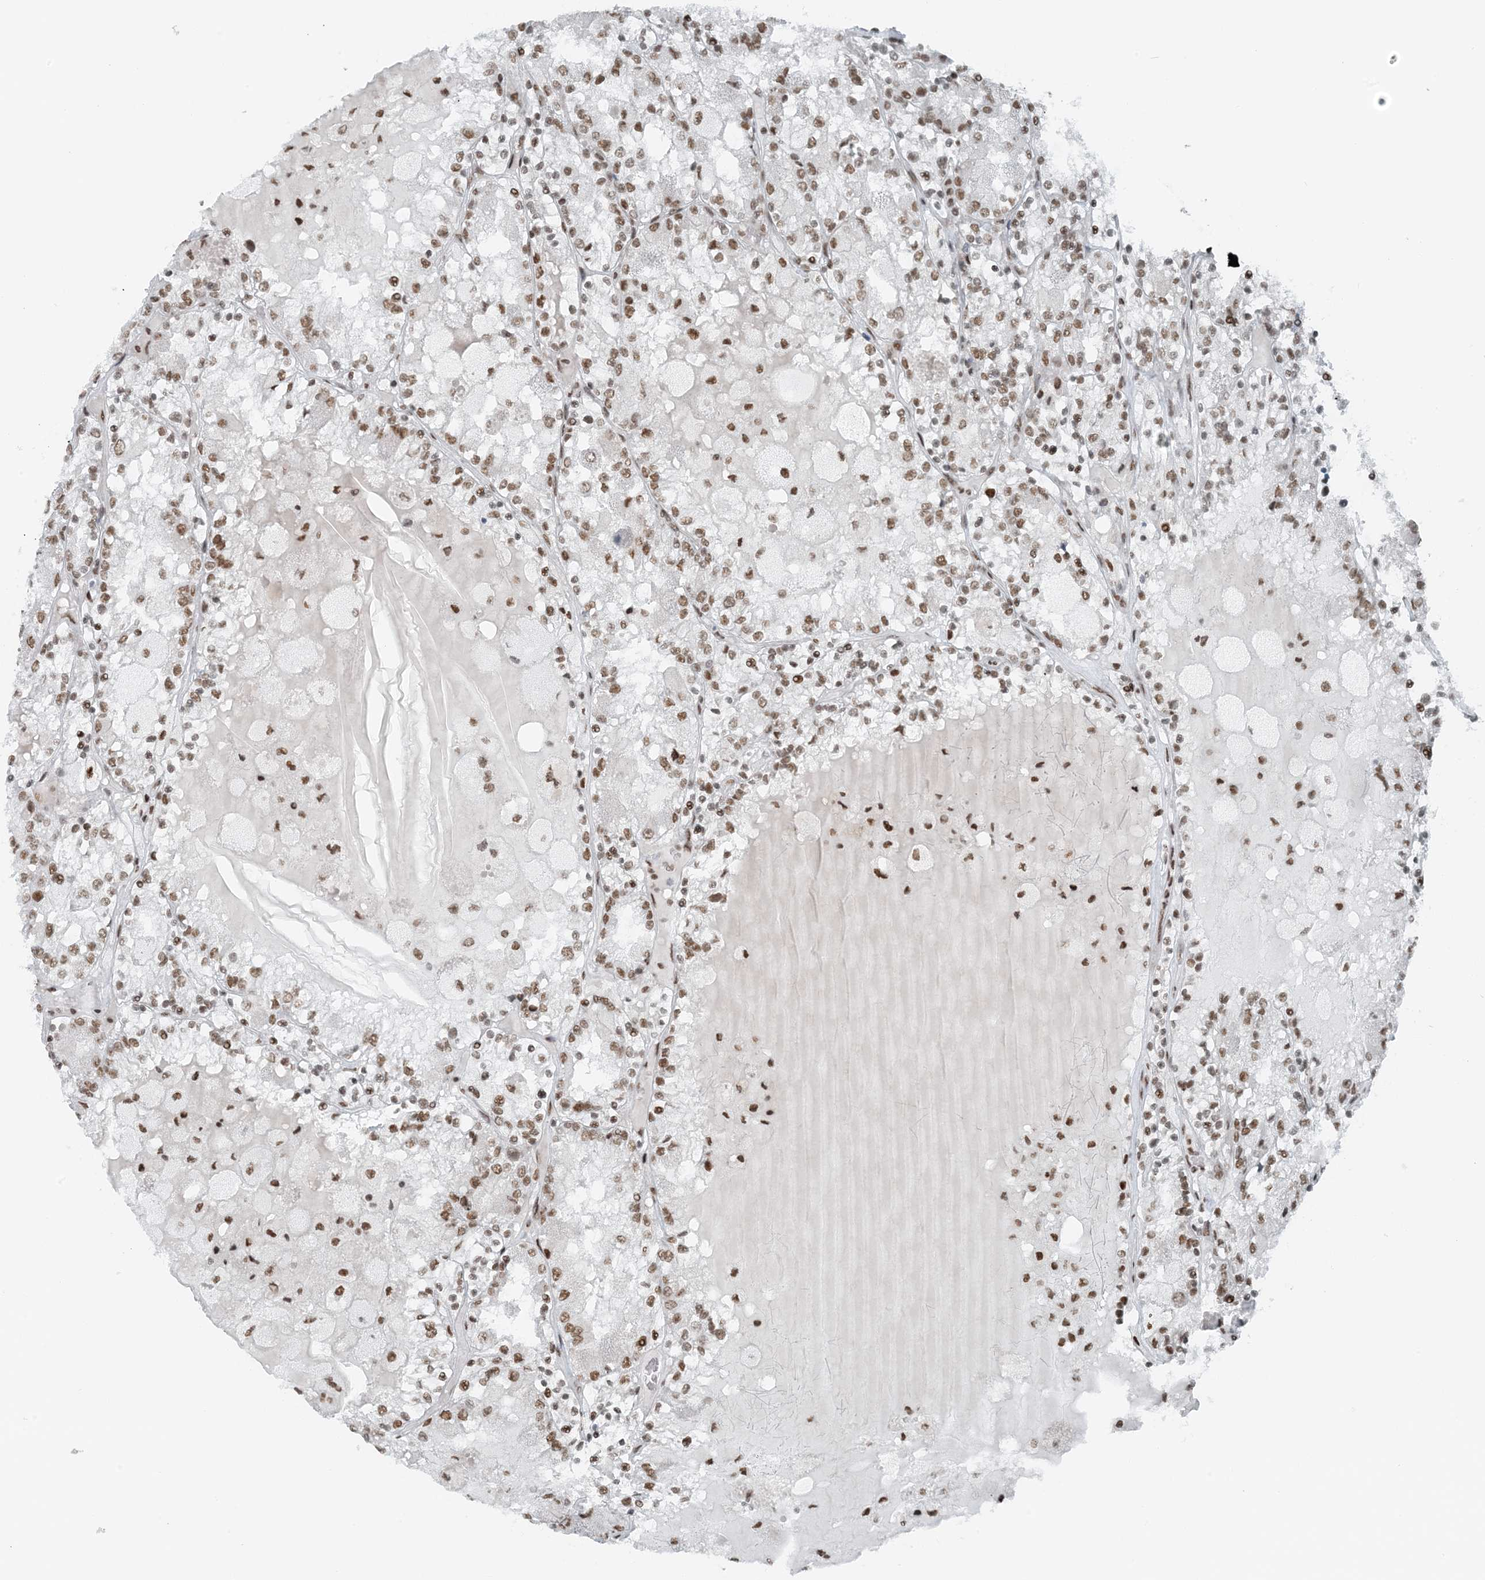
{"staining": {"intensity": "moderate", "quantity": ">75%", "location": "nuclear"}, "tissue": "renal cancer", "cell_type": "Tumor cells", "image_type": "cancer", "snomed": [{"axis": "morphology", "description": "Adenocarcinoma, NOS"}, {"axis": "topography", "description": "Kidney"}], "caption": "A medium amount of moderate nuclear staining is seen in about >75% of tumor cells in renal cancer (adenocarcinoma) tissue.", "gene": "ZNF500", "patient": {"sex": "female", "age": 56}}